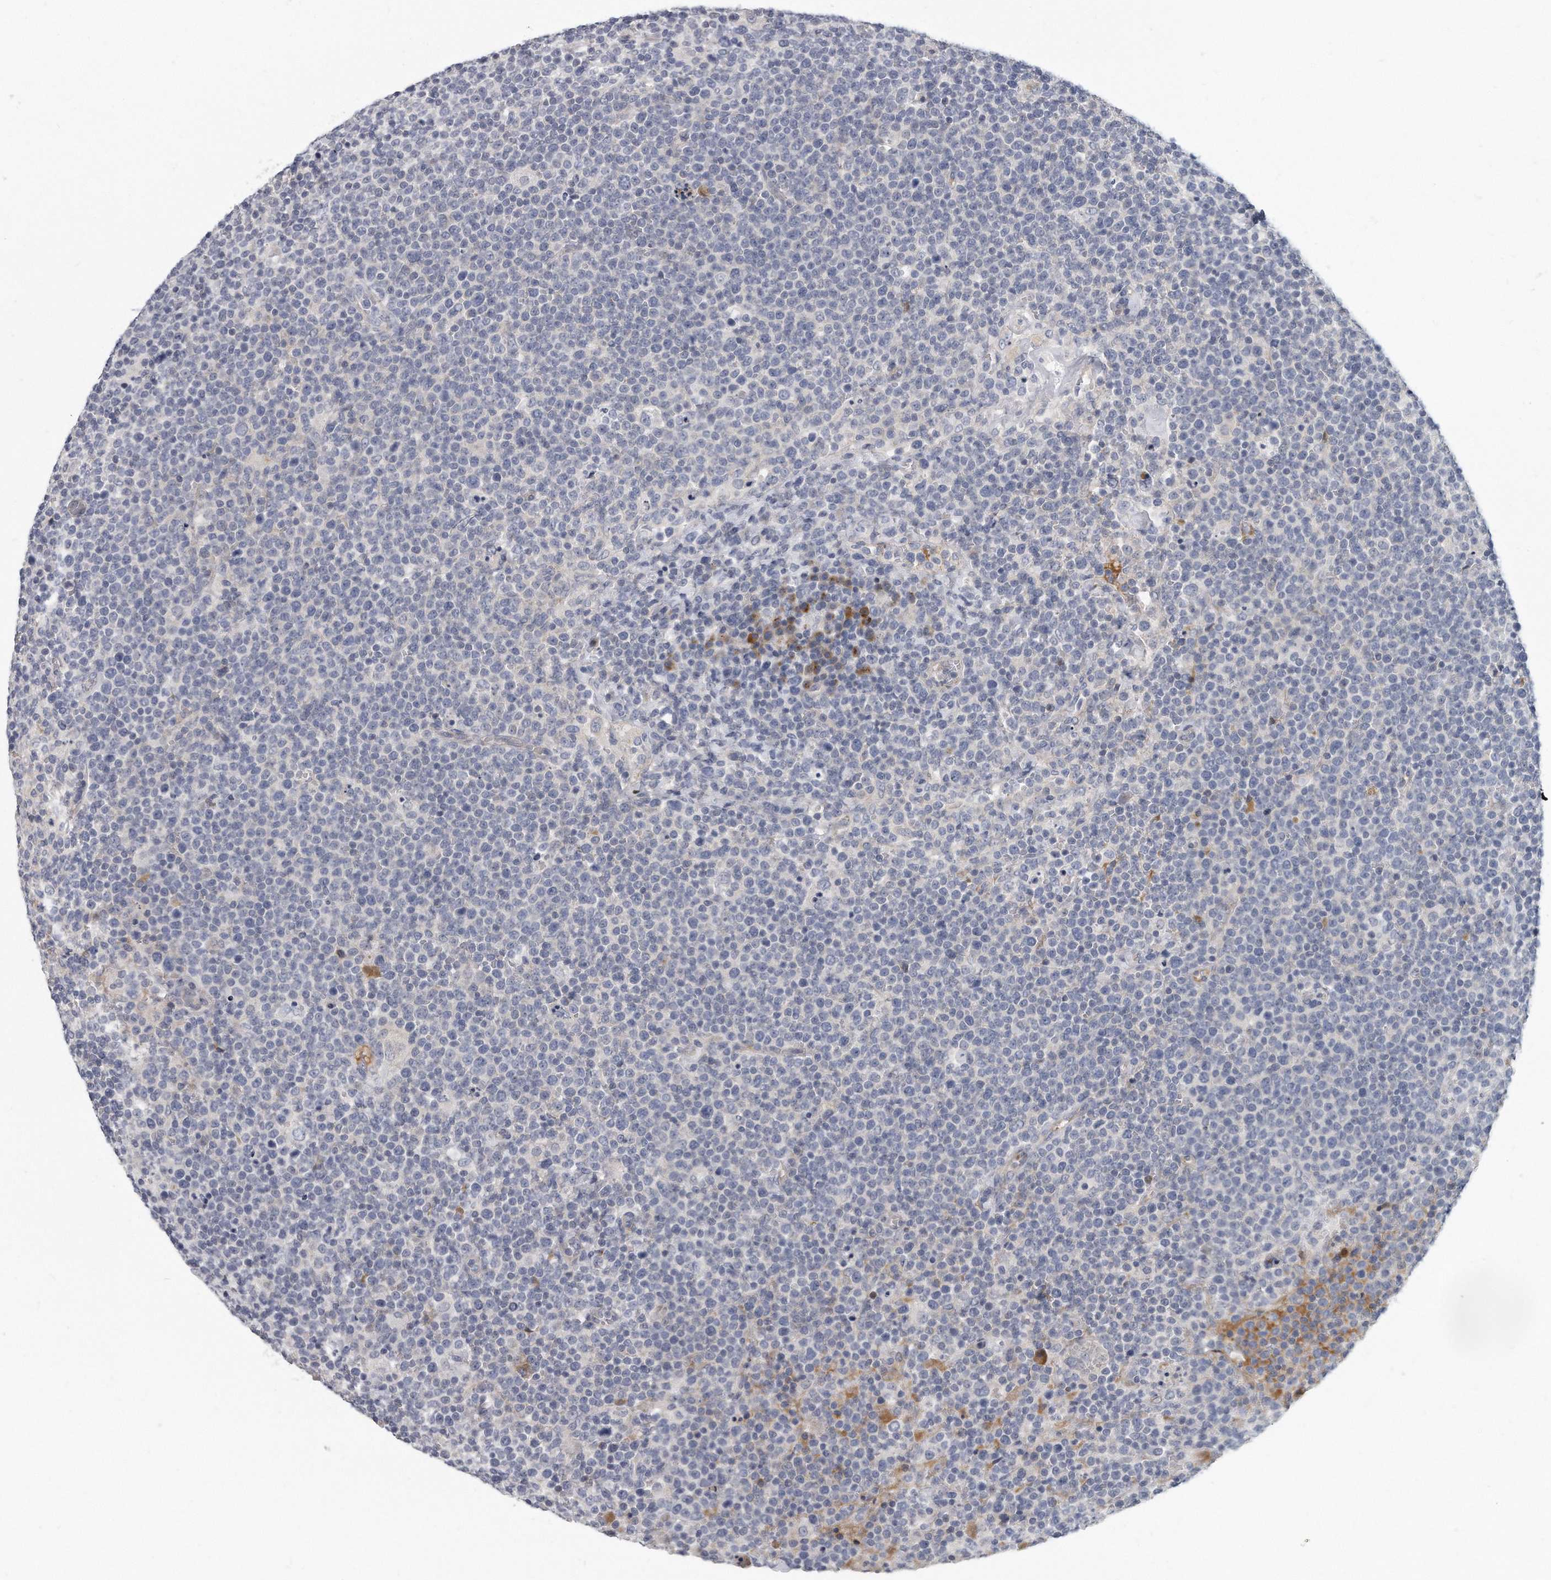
{"staining": {"intensity": "negative", "quantity": "none", "location": "none"}, "tissue": "lymphoma", "cell_type": "Tumor cells", "image_type": "cancer", "snomed": [{"axis": "morphology", "description": "Malignant lymphoma, non-Hodgkin's type, High grade"}, {"axis": "topography", "description": "Lymph node"}], "caption": "Immunohistochemistry (IHC) photomicrograph of human high-grade malignant lymphoma, non-Hodgkin's type stained for a protein (brown), which exhibits no expression in tumor cells.", "gene": "PLEKHA6", "patient": {"sex": "male", "age": 61}}